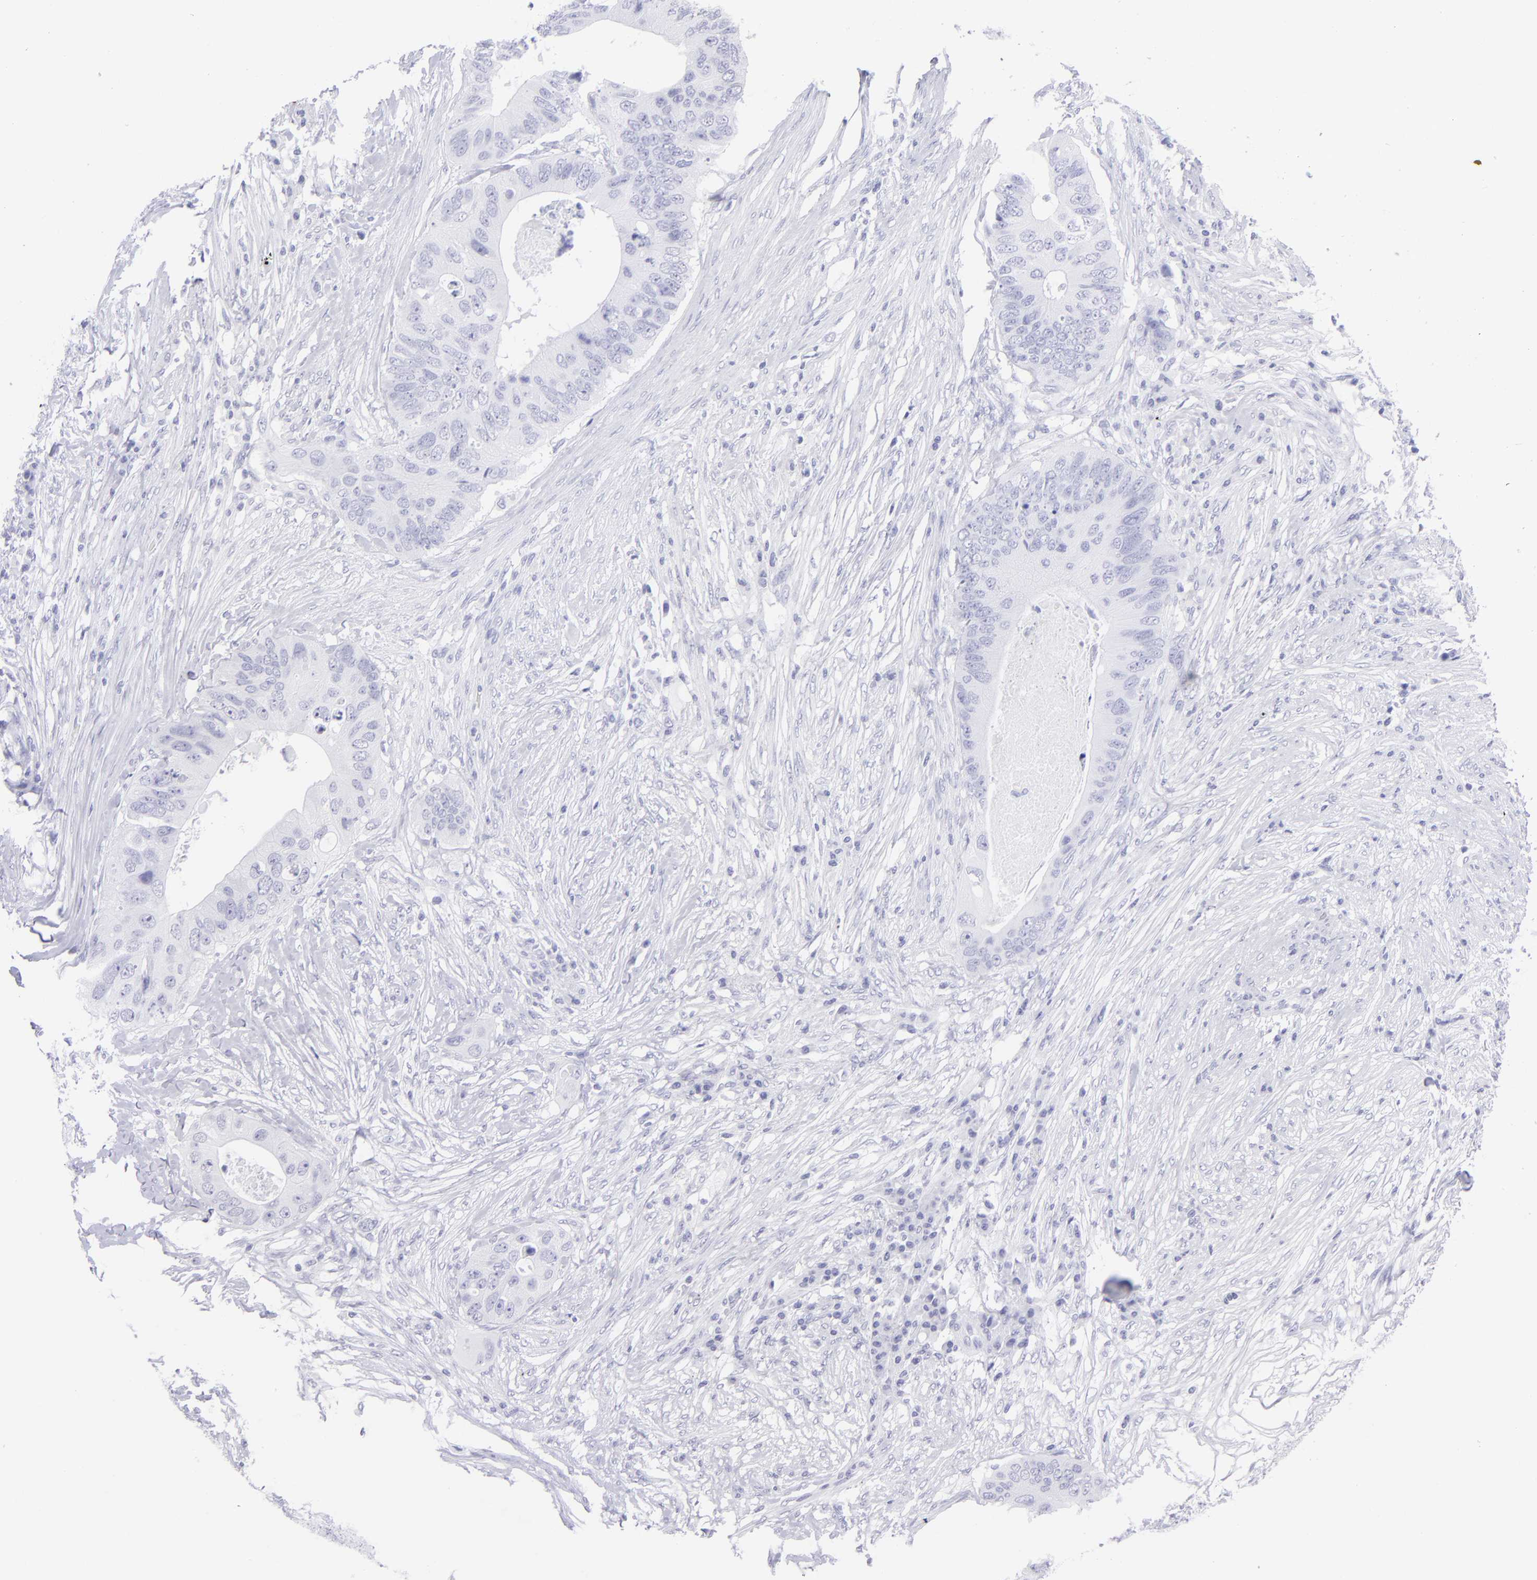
{"staining": {"intensity": "negative", "quantity": "none", "location": "none"}, "tissue": "colorectal cancer", "cell_type": "Tumor cells", "image_type": "cancer", "snomed": [{"axis": "morphology", "description": "Adenocarcinoma, NOS"}, {"axis": "topography", "description": "Colon"}], "caption": "Colorectal cancer (adenocarcinoma) was stained to show a protein in brown. There is no significant staining in tumor cells. (DAB immunohistochemistry visualized using brightfield microscopy, high magnification).", "gene": "SLC1A3", "patient": {"sex": "male", "age": 71}}